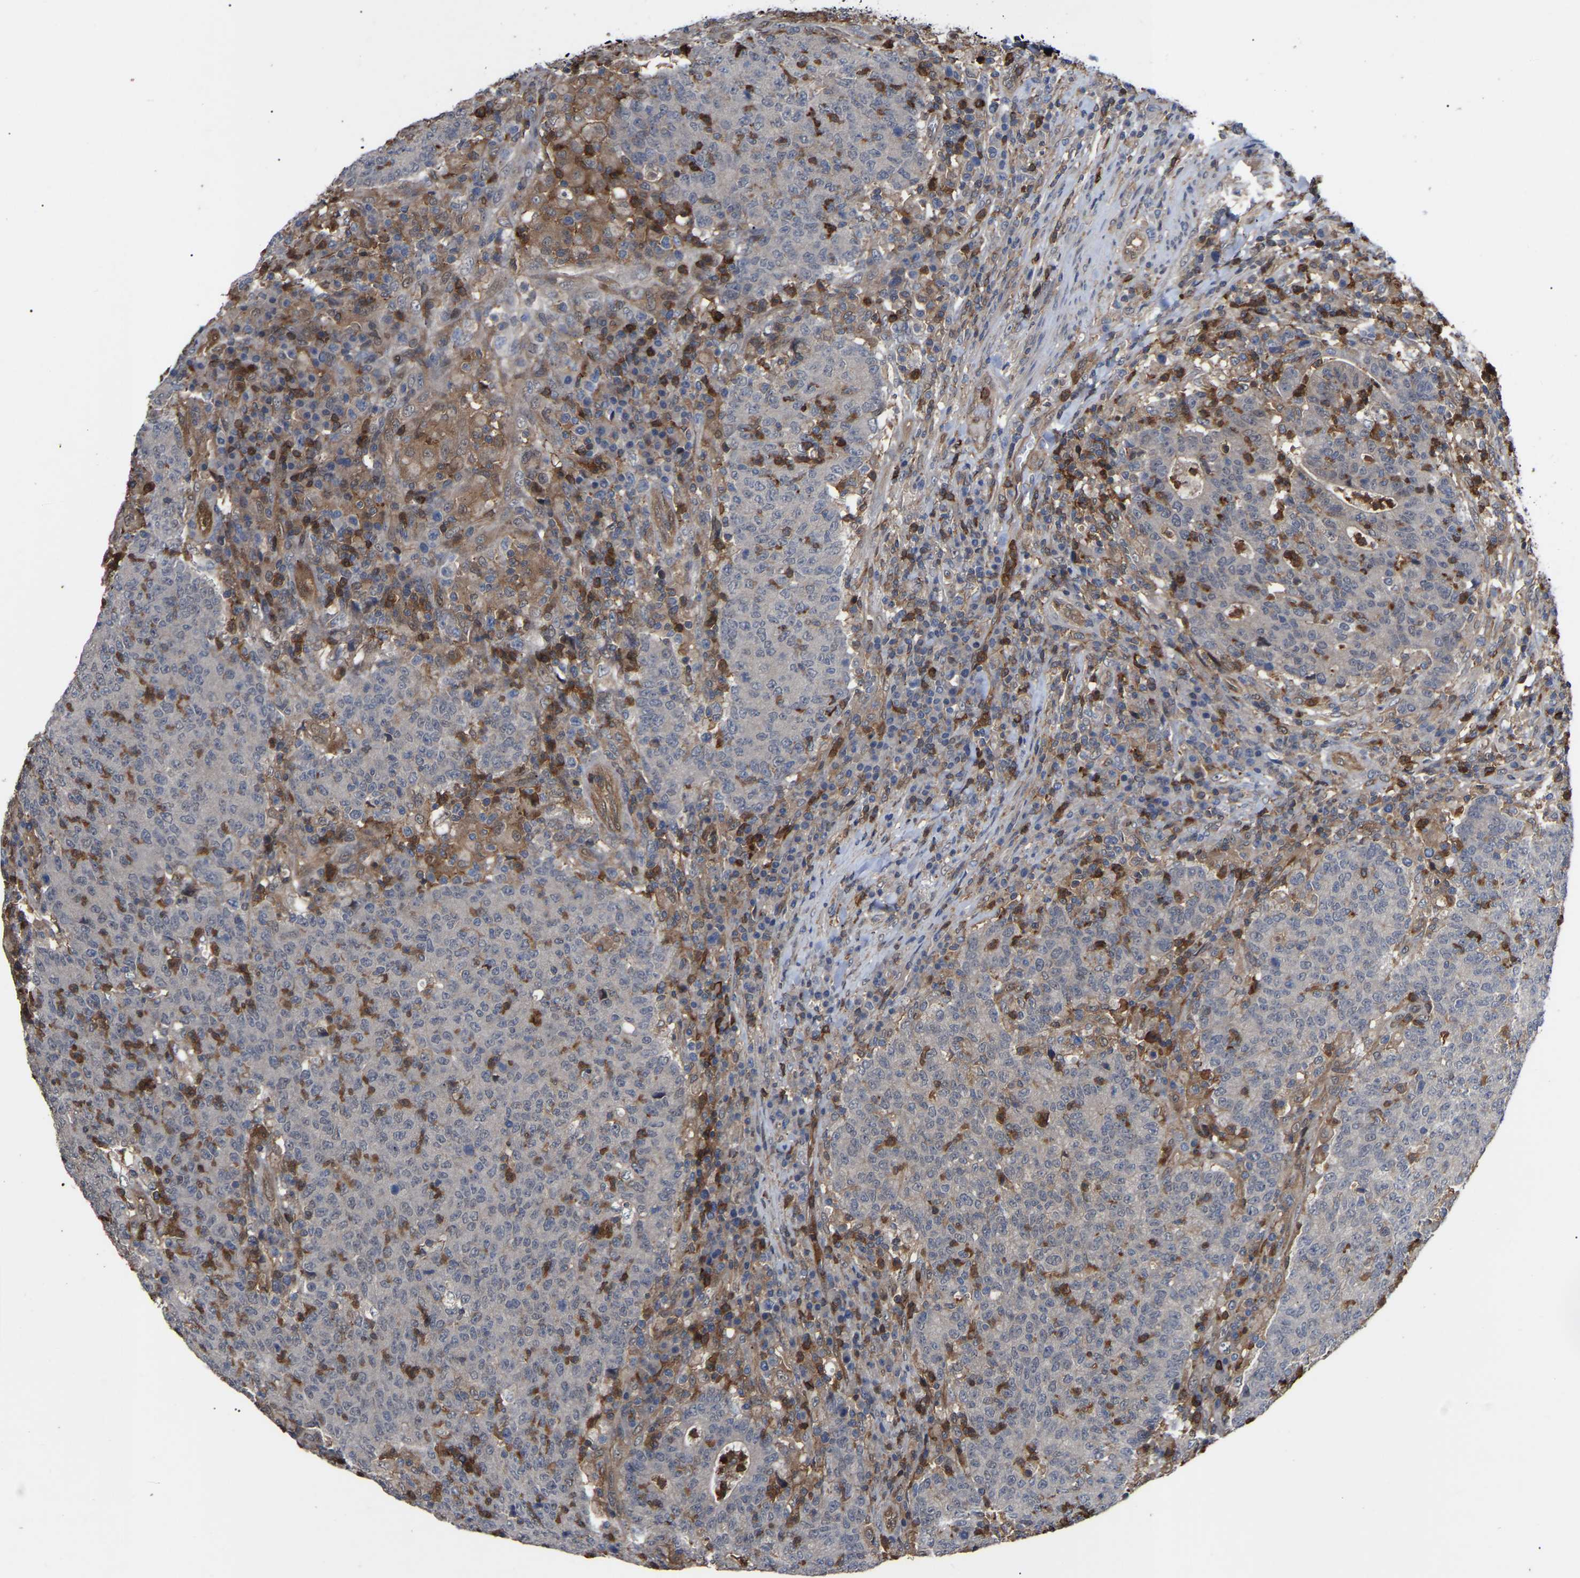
{"staining": {"intensity": "weak", "quantity": "<25%", "location": "cytoplasmic/membranous"}, "tissue": "colorectal cancer", "cell_type": "Tumor cells", "image_type": "cancer", "snomed": [{"axis": "morphology", "description": "Adenocarcinoma, NOS"}, {"axis": "topography", "description": "Colon"}], "caption": "Immunohistochemistry of adenocarcinoma (colorectal) shows no positivity in tumor cells.", "gene": "CIT", "patient": {"sex": "female", "age": 75}}